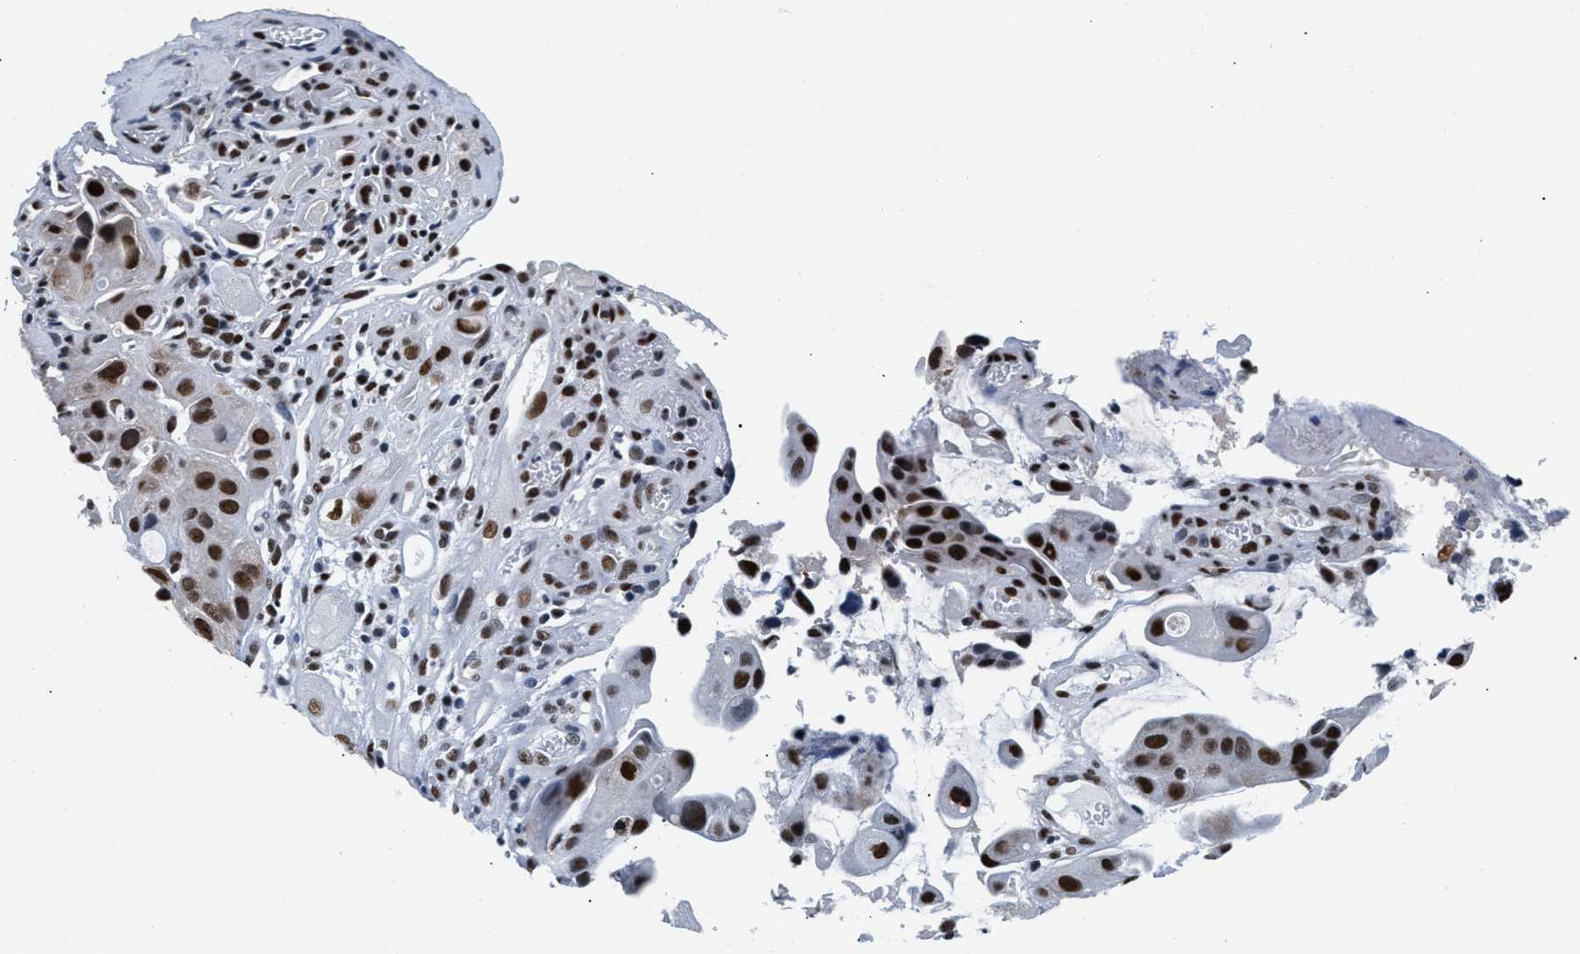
{"staining": {"intensity": "strong", "quantity": ">75%", "location": "nuclear"}, "tissue": "urothelial cancer", "cell_type": "Tumor cells", "image_type": "cancer", "snomed": [{"axis": "morphology", "description": "Urothelial carcinoma, High grade"}, {"axis": "topography", "description": "Urinary bladder"}], "caption": "Tumor cells exhibit high levels of strong nuclear staining in approximately >75% of cells in human urothelial carcinoma (high-grade).", "gene": "RAD50", "patient": {"sex": "female", "age": 64}}